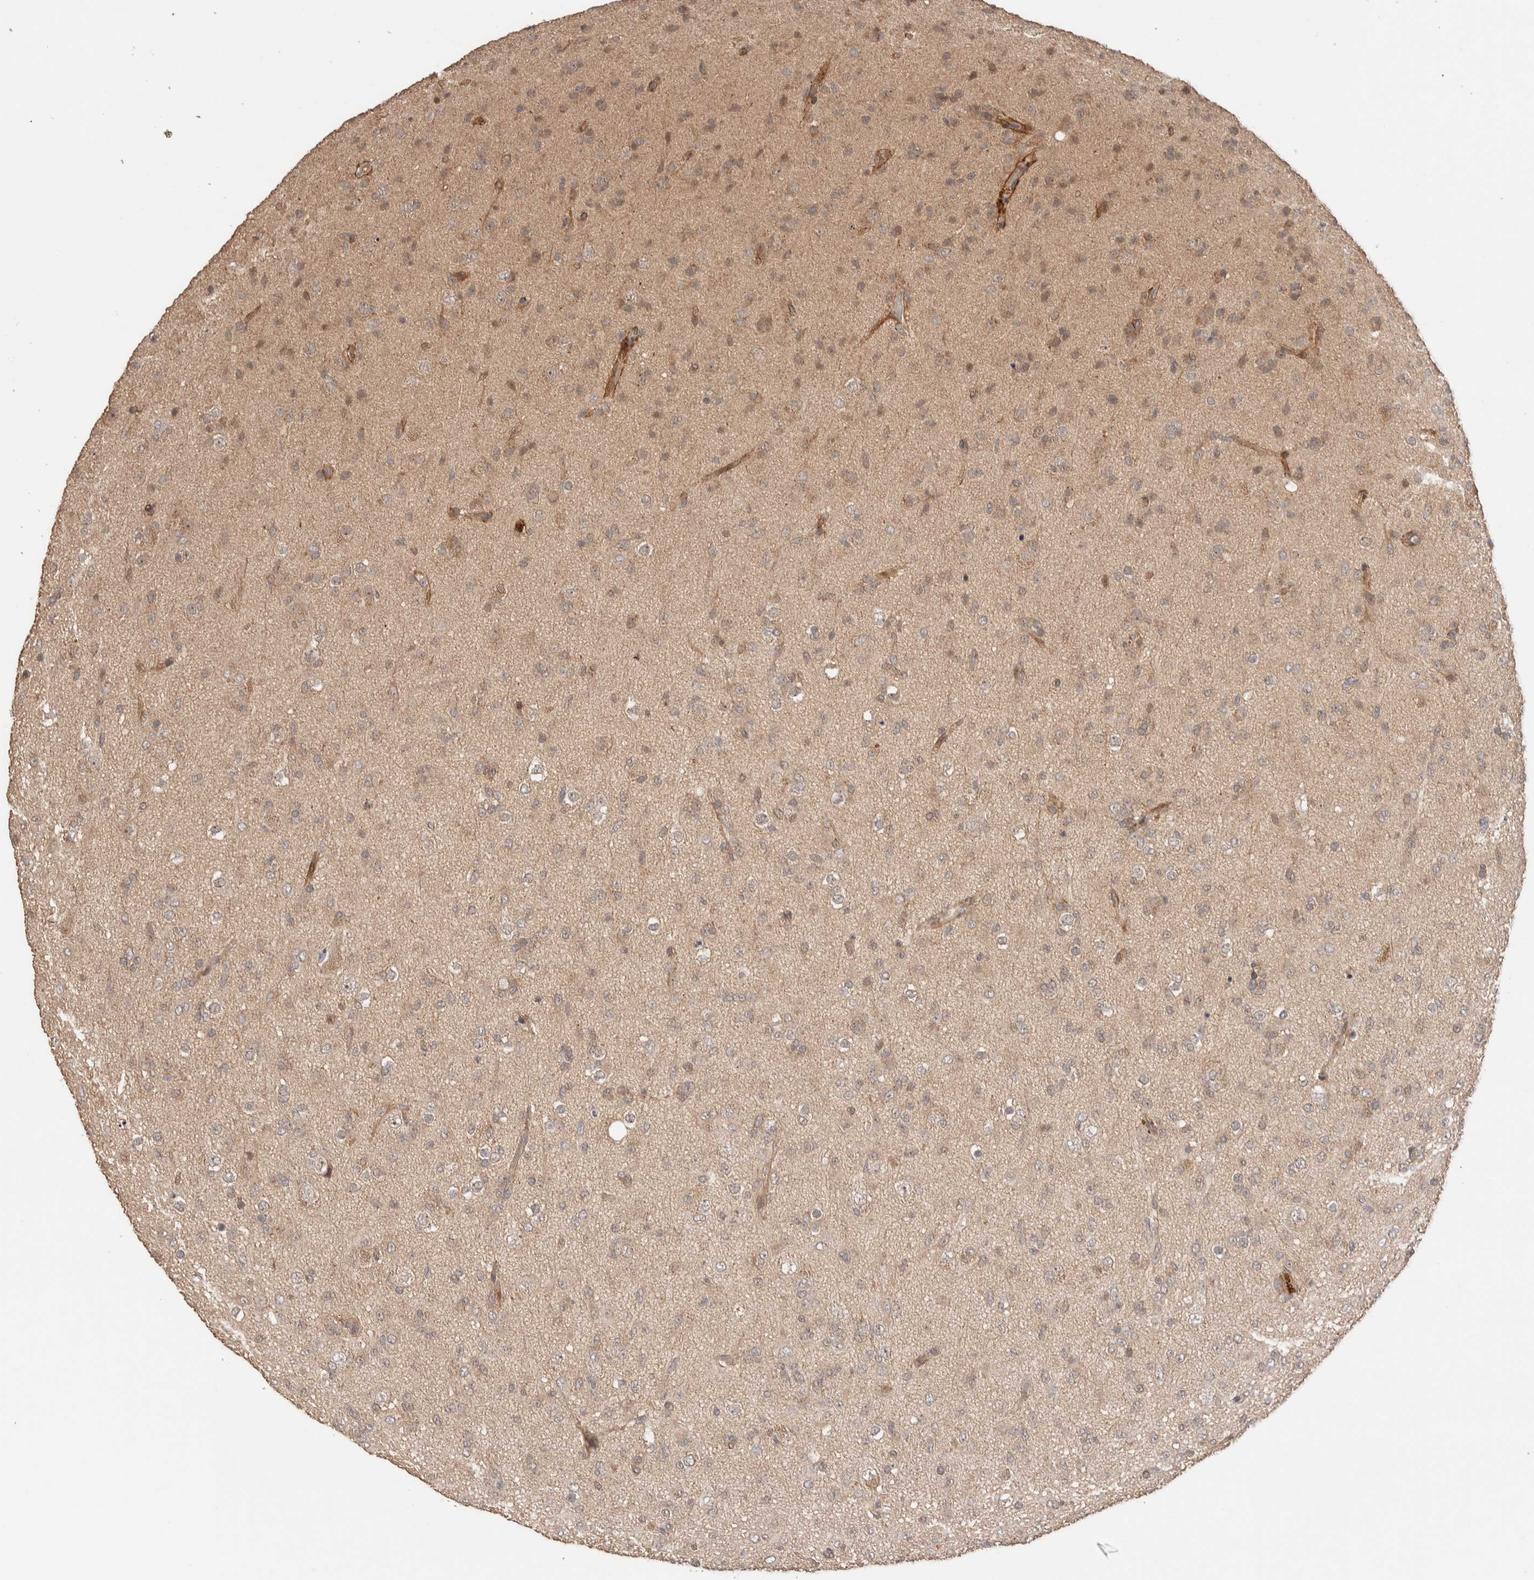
{"staining": {"intensity": "weak", "quantity": "25%-75%", "location": "cytoplasmic/membranous,nuclear"}, "tissue": "glioma", "cell_type": "Tumor cells", "image_type": "cancer", "snomed": [{"axis": "morphology", "description": "Glioma, malignant, Low grade"}, {"axis": "topography", "description": "Brain"}], "caption": "Low-grade glioma (malignant) stained with a protein marker shows weak staining in tumor cells.", "gene": "PRDM15", "patient": {"sex": "male", "age": 65}}